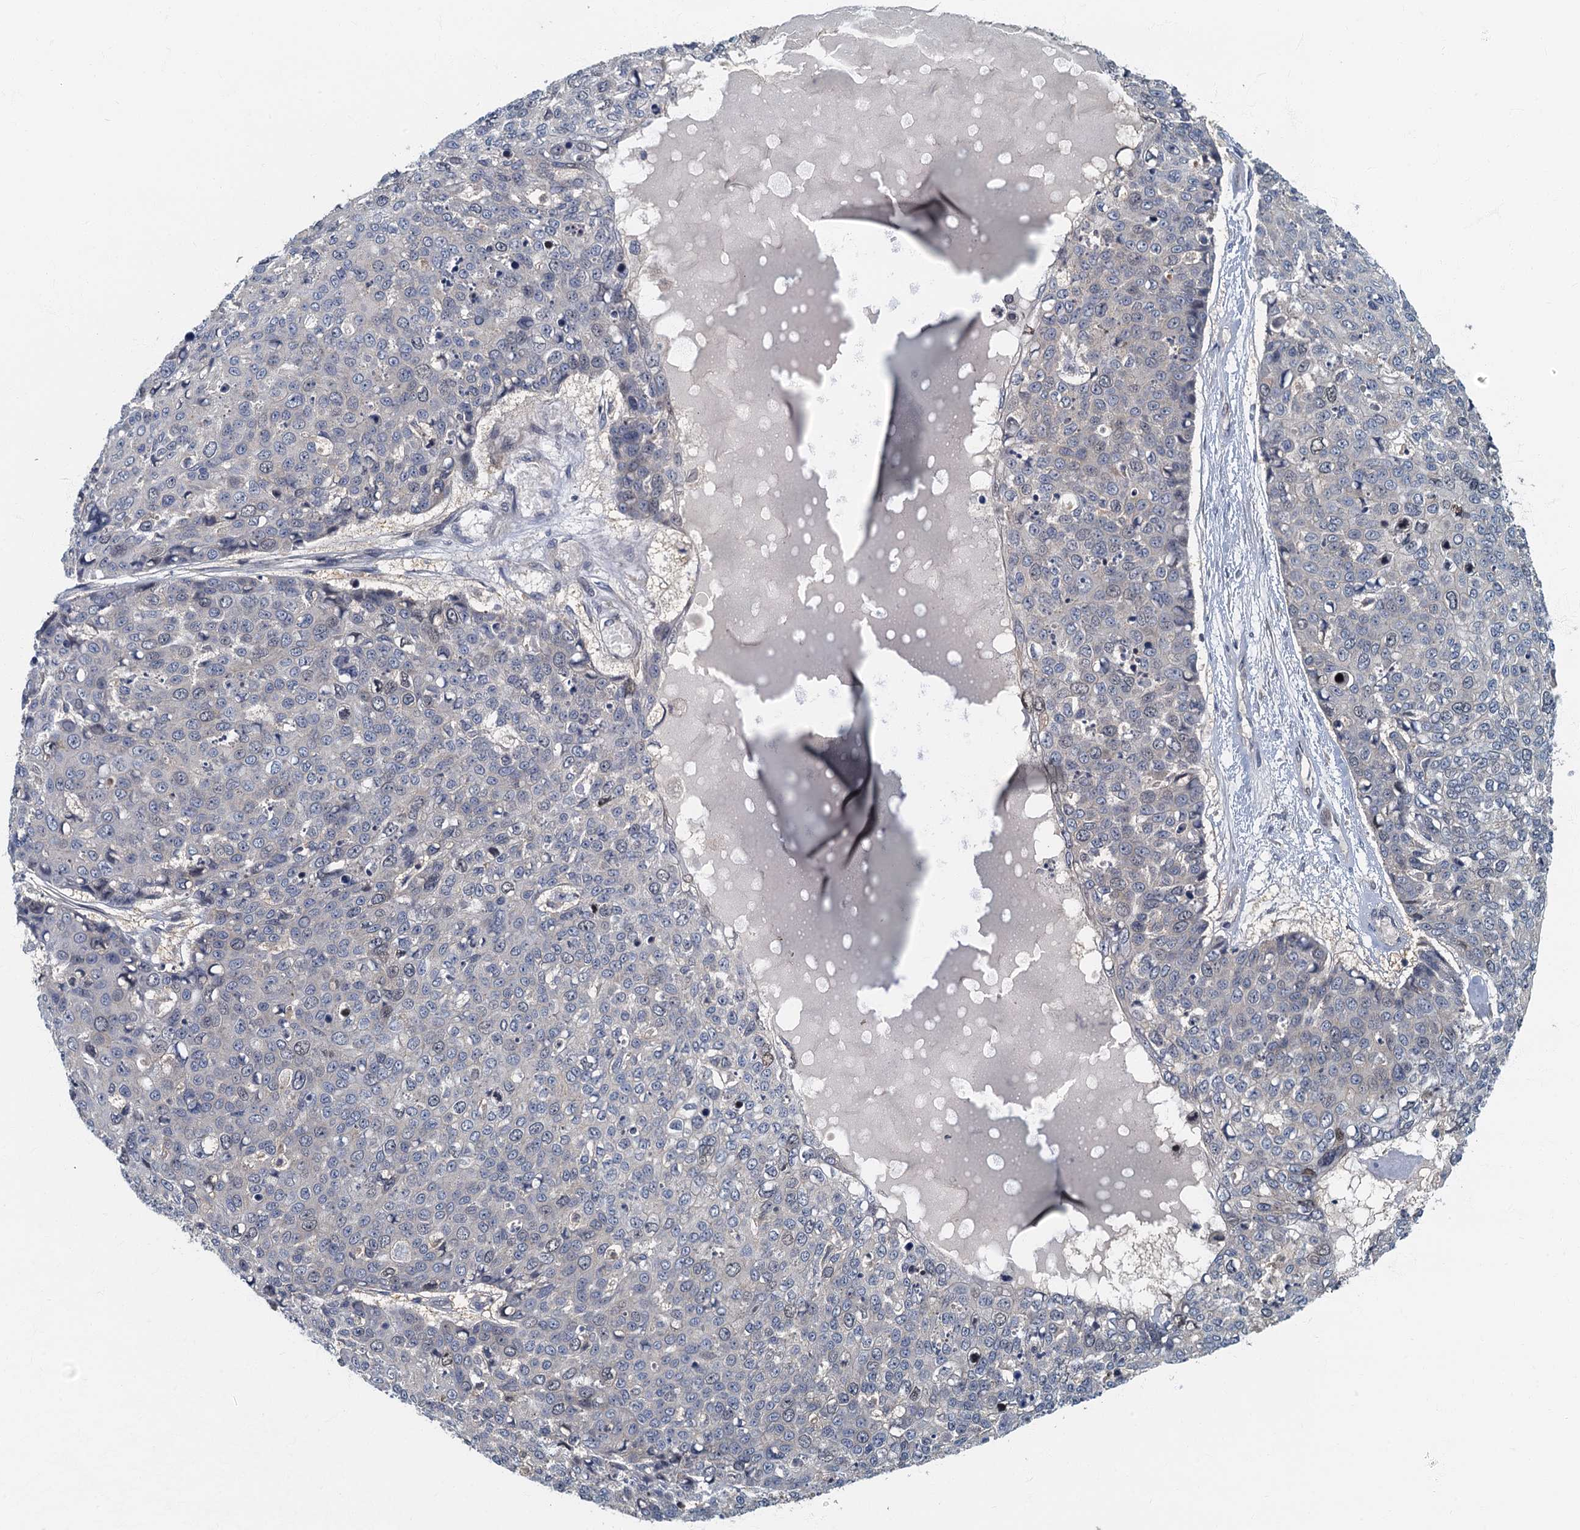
{"staining": {"intensity": "negative", "quantity": "none", "location": "none"}, "tissue": "skin cancer", "cell_type": "Tumor cells", "image_type": "cancer", "snomed": [{"axis": "morphology", "description": "Squamous cell carcinoma, NOS"}, {"axis": "topography", "description": "Skin"}], "caption": "Human squamous cell carcinoma (skin) stained for a protein using IHC shows no staining in tumor cells.", "gene": "CKAP2L", "patient": {"sex": "female", "age": 44}}